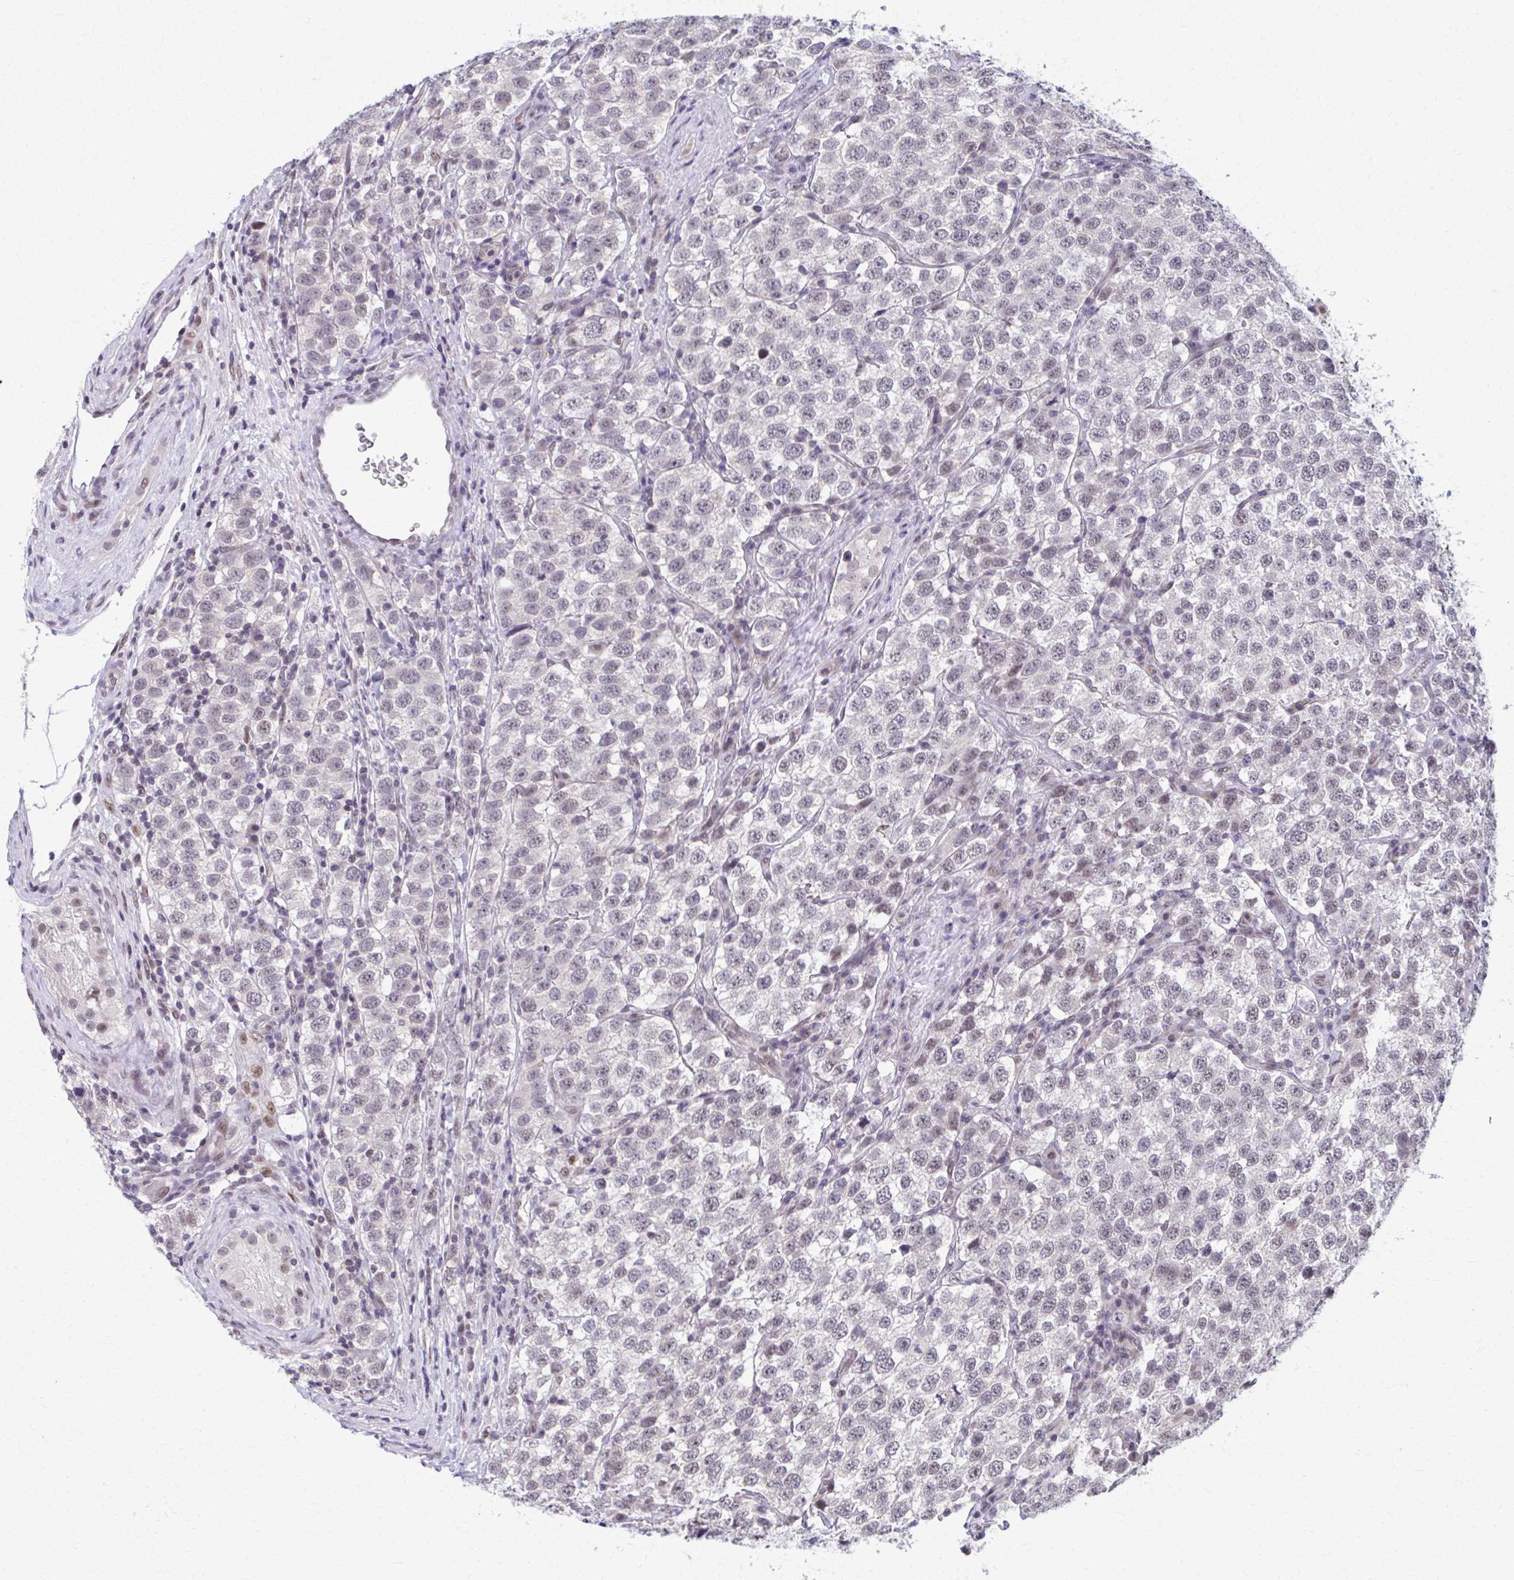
{"staining": {"intensity": "weak", "quantity": "<25%", "location": "nuclear"}, "tissue": "testis cancer", "cell_type": "Tumor cells", "image_type": "cancer", "snomed": [{"axis": "morphology", "description": "Seminoma, NOS"}, {"axis": "topography", "description": "Testis"}], "caption": "This is a photomicrograph of immunohistochemistry (IHC) staining of testis seminoma, which shows no expression in tumor cells.", "gene": "SETBP1", "patient": {"sex": "male", "age": 34}}